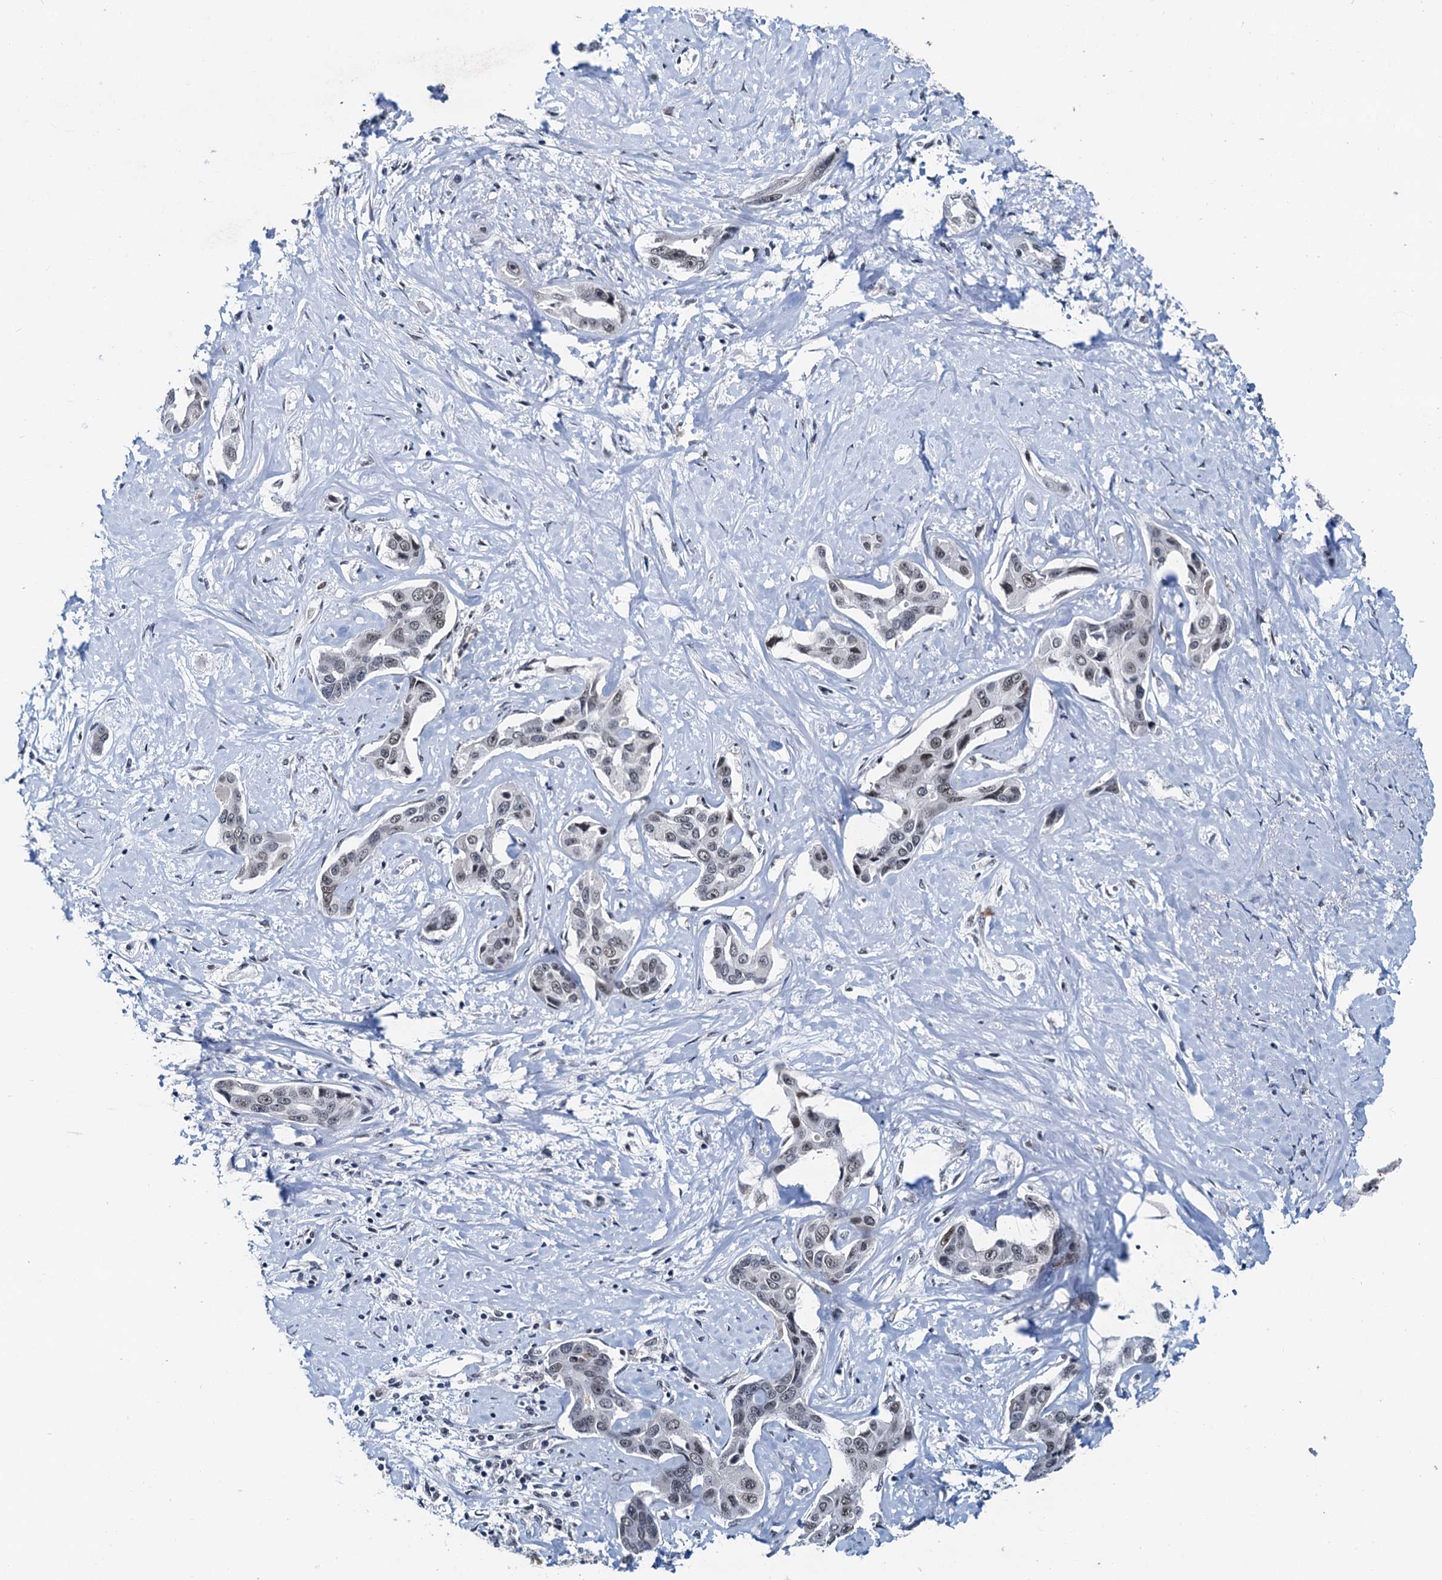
{"staining": {"intensity": "weak", "quantity": "25%-75%", "location": "nuclear"}, "tissue": "liver cancer", "cell_type": "Tumor cells", "image_type": "cancer", "snomed": [{"axis": "morphology", "description": "Cholangiocarcinoma"}, {"axis": "topography", "description": "Liver"}], "caption": "Liver cancer stained with a protein marker displays weak staining in tumor cells.", "gene": "SNRPD1", "patient": {"sex": "male", "age": 59}}